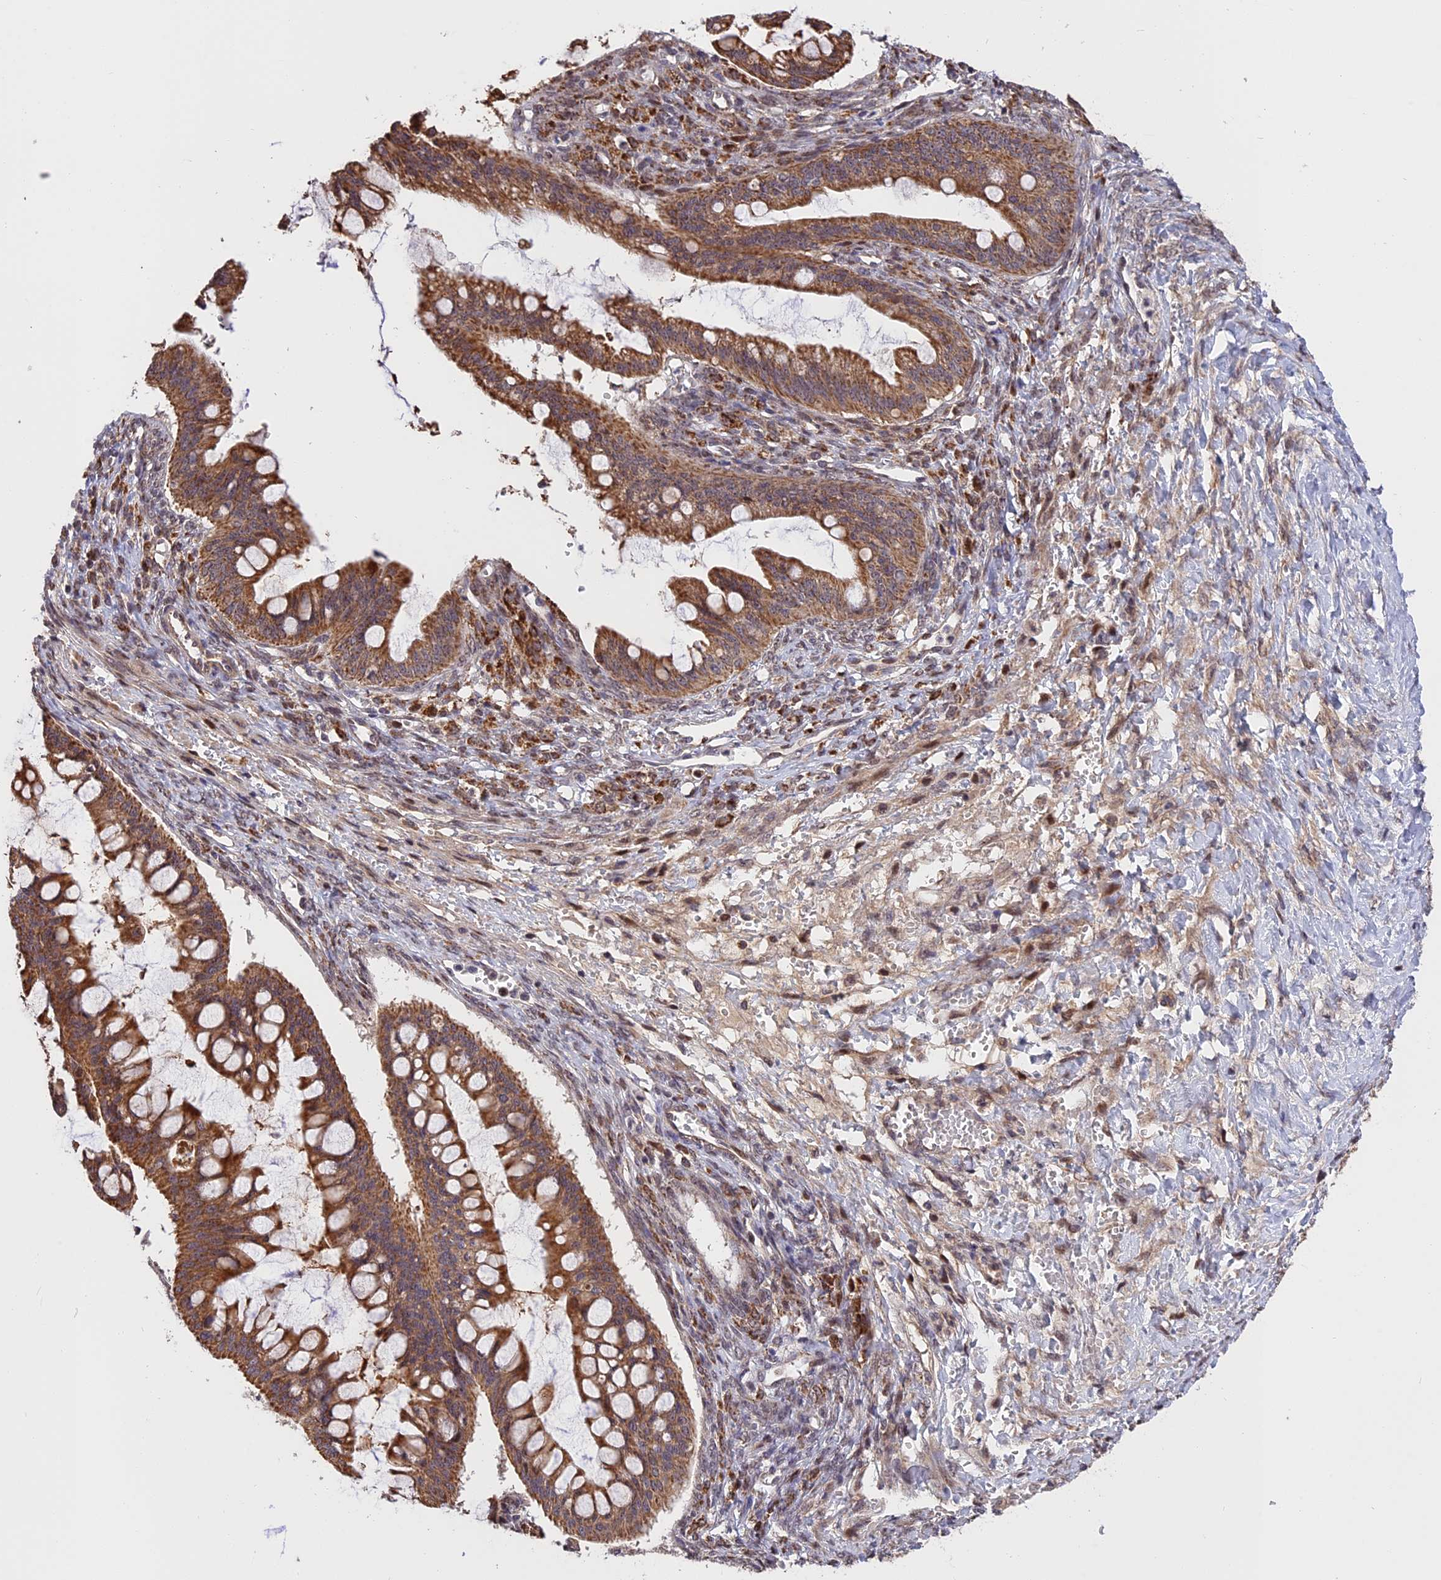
{"staining": {"intensity": "moderate", "quantity": ">75%", "location": "cytoplasmic/membranous"}, "tissue": "ovarian cancer", "cell_type": "Tumor cells", "image_type": "cancer", "snomed": [{"axis": "morphology", "description": "Cystadenocarcinoma, mucinous, NOS"}, {"axis": "topography", "description": "Ovary"}], "caption": "Immunohistochemistry (IHC) of ovarian cancer reveals medium levels of moderate cytoplasmic/membranous expression in about >75% of tumor cells. The protein of interest is shown in brown color, while the nuclei are stained blue.", "gene": "RERGL", "patient": {"sex": "female", "age": 73}}